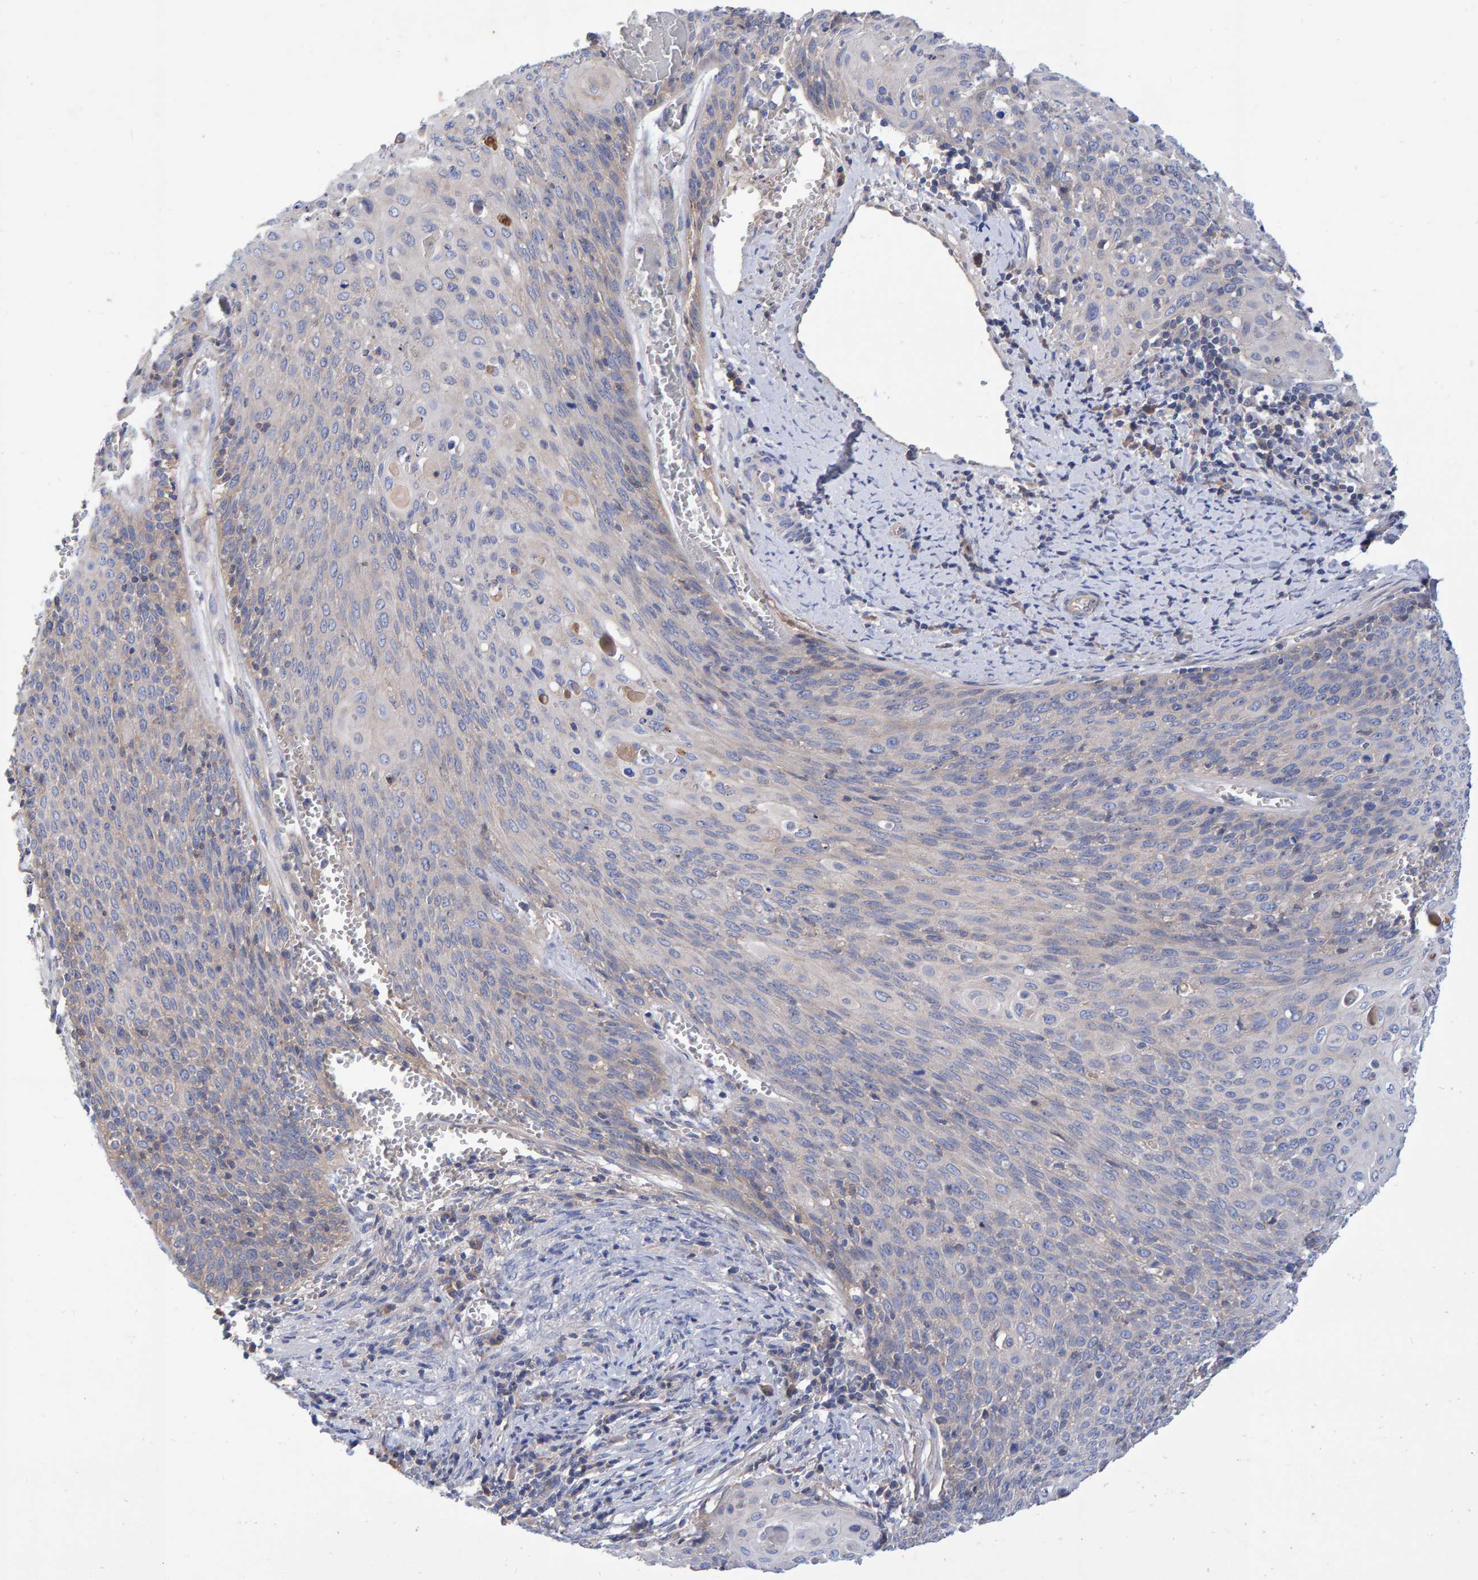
{"staining": {"intensity": "negative", "quantity": "none", "location": "none"}, "tissue": "cervical cancer", "cell_type": "Tumor cells", "image_type": "cancer", "snomed": [{"axis": "morphology", "description": "Squamous cell carcinoma, NOS"}, {"axis": "topography", "description": "Cervix"}], "caption": "There is no significant expression in tumor cells of squamous cell carcinoma (cervical).", "gene": "EFR3A", "patient": {"sex": "female", "age": 39}}